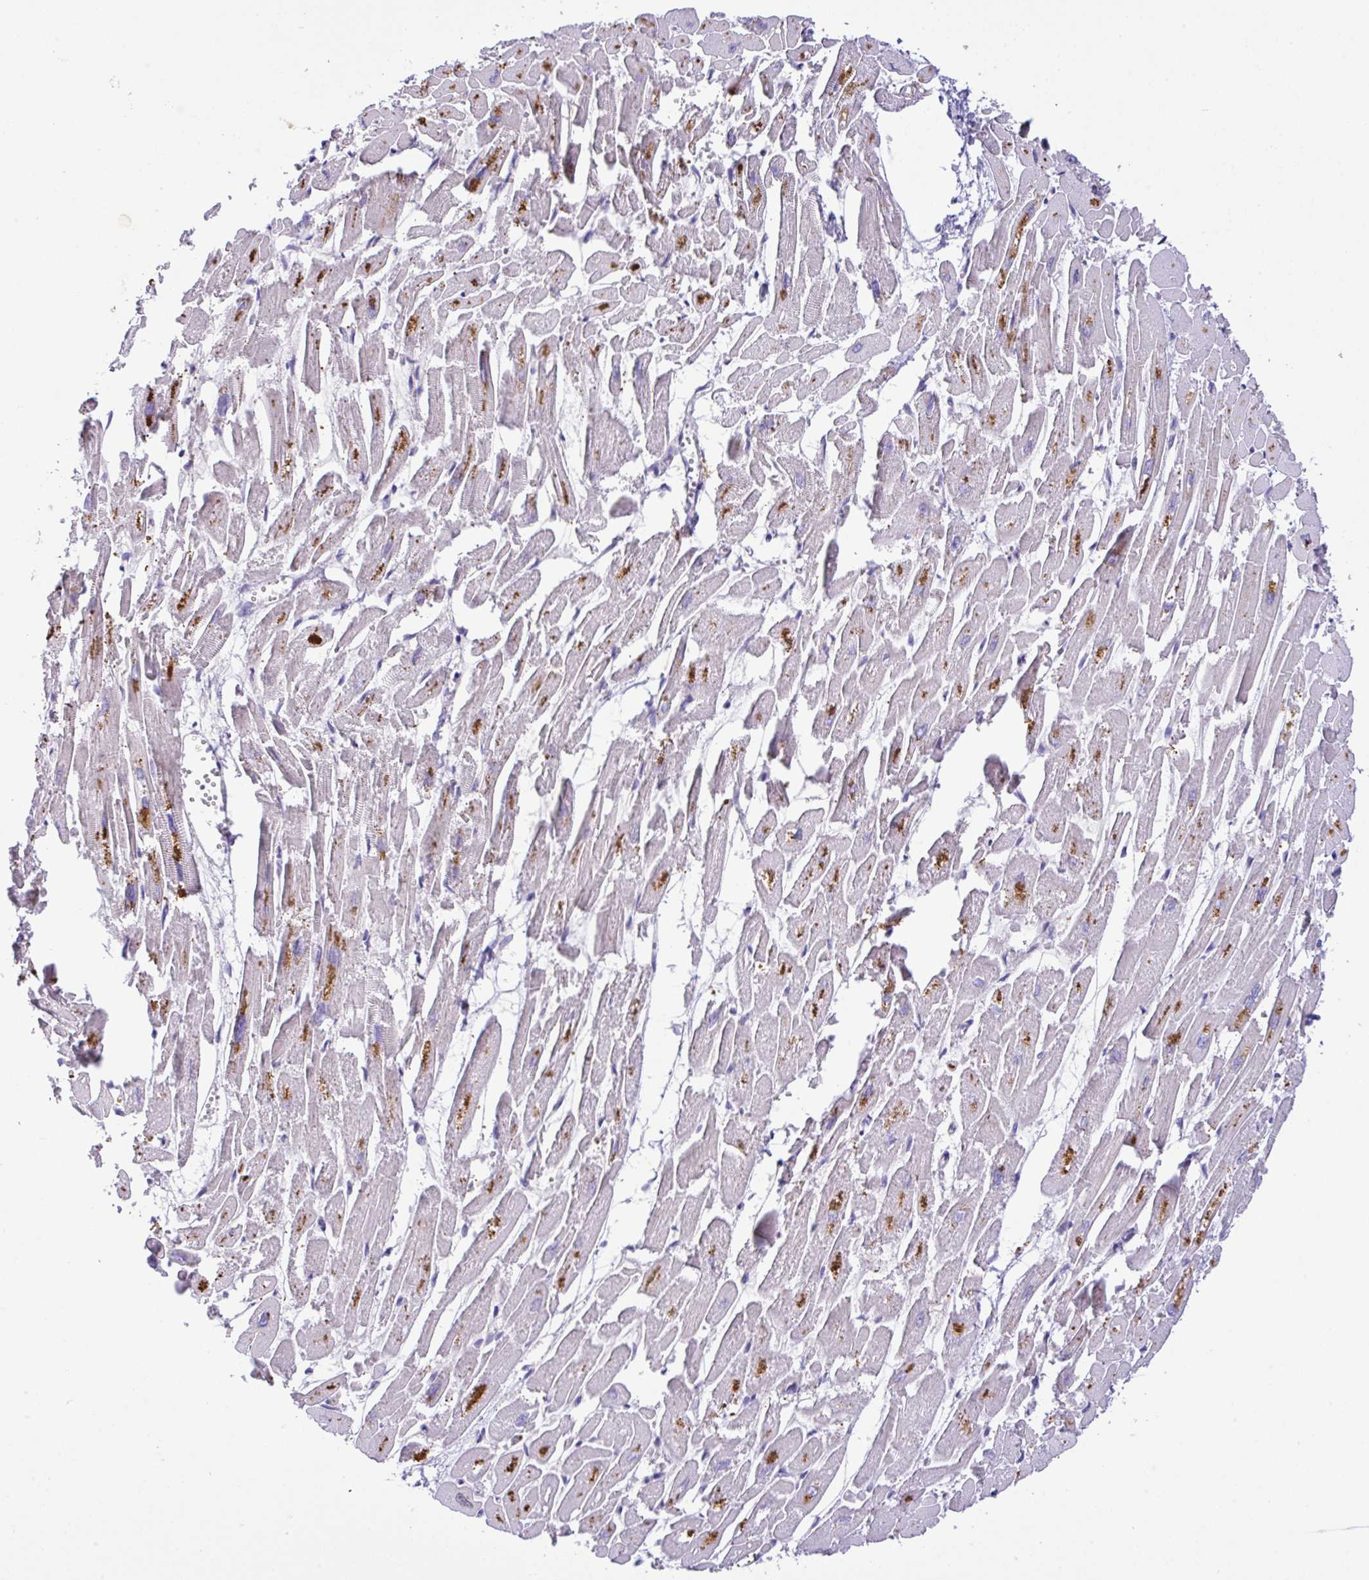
{"staining": {"intensity": "negative", "quantity": "none", "location": "none"}, "tissue": "heart muscle", "cell_type": "Cardiomyocytes", "image_type": "normal", "snomed": [{"axis": "morphology", "description": "Normal tissue, NOS"}, {"axis": "topography", "description": "Heart"}], "caption": "DAB immunohistochemical staining of benign heart muscle exhibits no significant positivity in cardiomyocytes. (DAB IHC visualized using brightfield microscopy, high magnification).", "gene": "EPN3", "patient": {"sex": "male", "age": 54}}